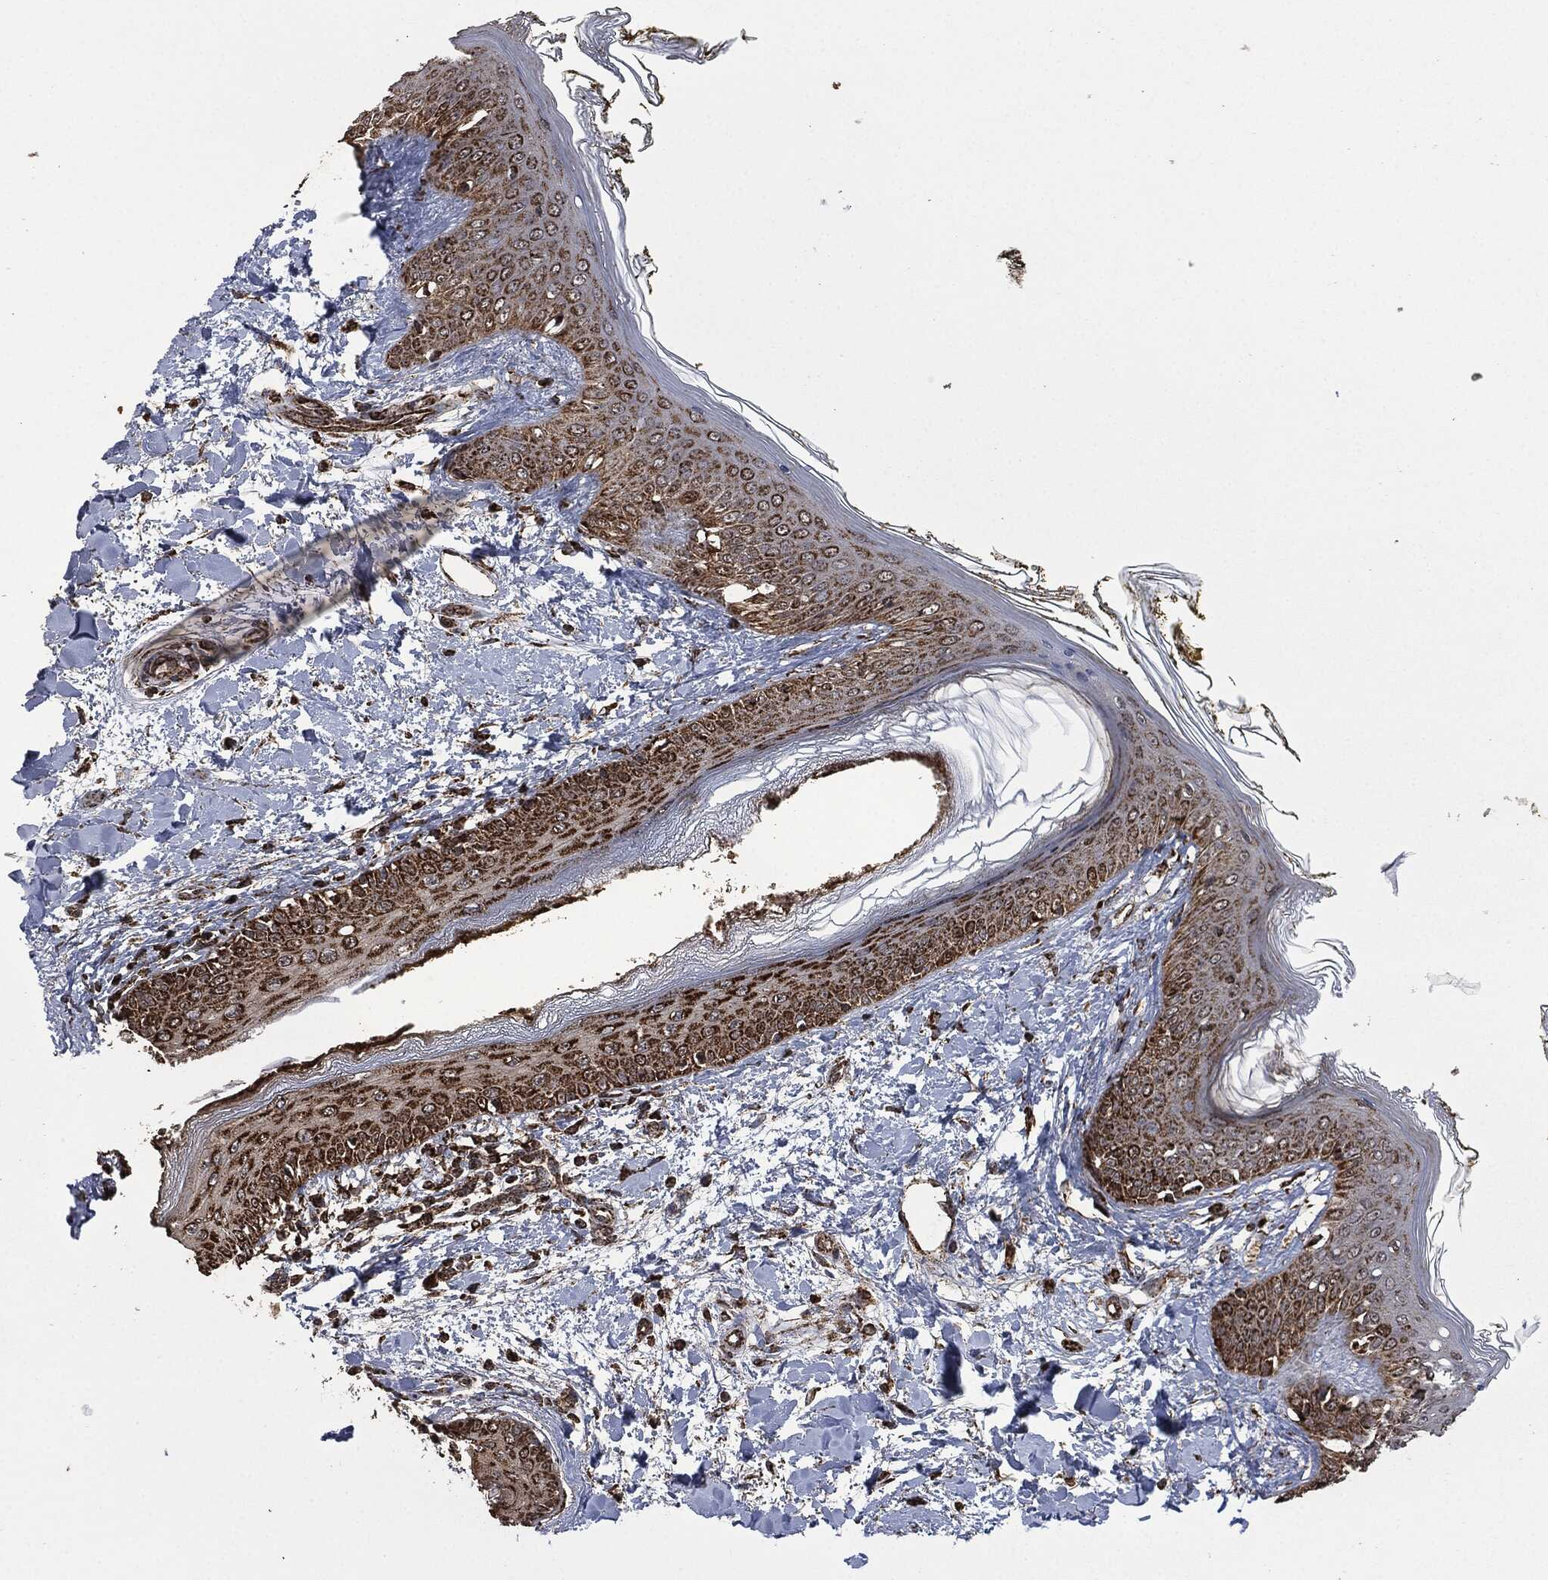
{"staining": {"intensity": "strong", "quantity": ">75%", "location": "cytoplasmic/membranous"}, "tissue": "skin", "cell_type": "Fibroblasts", "image_type": "normal", "snomed": [{"axis": "morphology", "description": "Normal tissue, NOS"}, {"axis": "morphology", "description": "Malignant melanoma, NOS"}, {"axis": "topography", "description": "Skin"}], "caption": "IHC staining of normal skin, which demonstrates high levels of strong cytoplasmic/membranous positivity in about >75% of fibroblasts indicating strong cytoplasmic/membranous protein expression. The staining was performed using DAB (3,3'-diaminobenzidine) (brown) for protein detection and nuclei were counterstained in hematoxylin (blue).", "gene": "LIG3", "patient": {"sex": "female", "age": 34}}